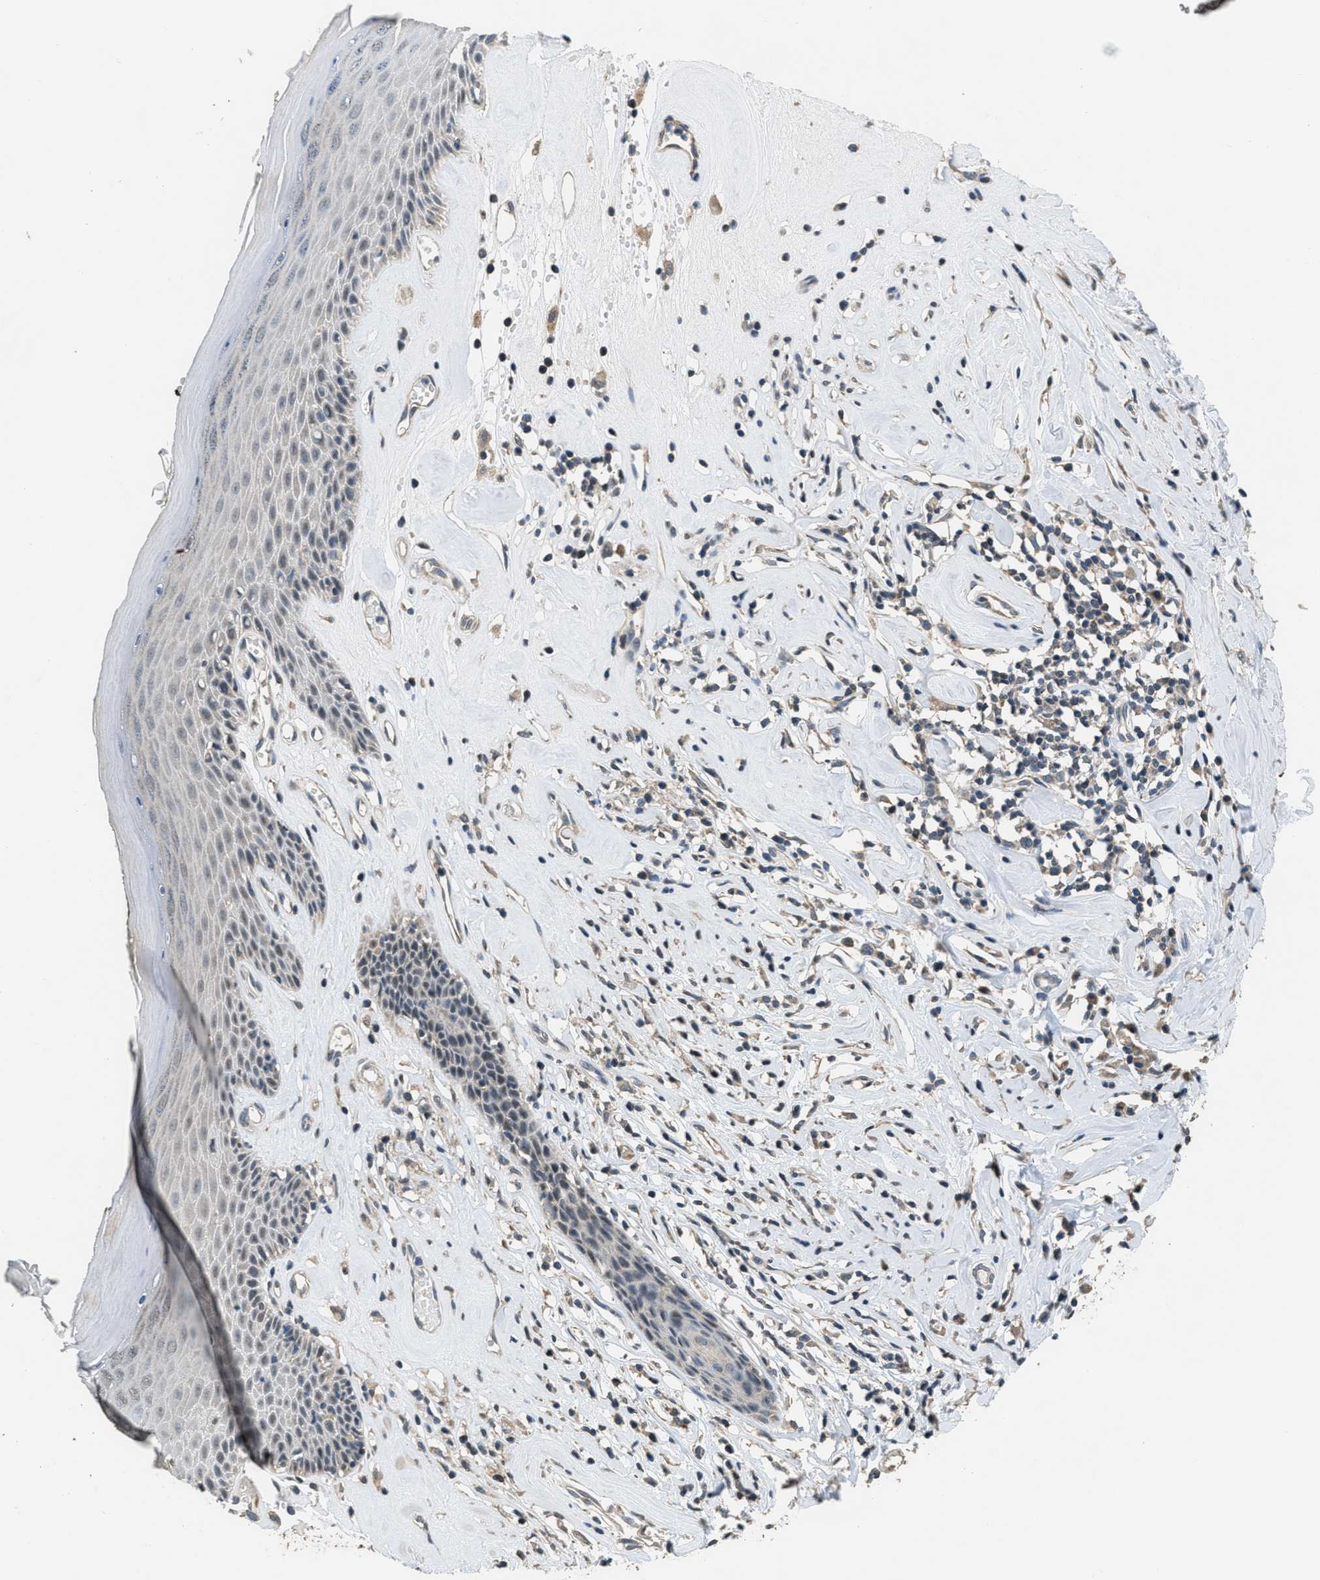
{"staining": {"intensity": "weak", "quantity": "<25%", "location": "nuclear"}, "tissue": "skin", "cell_type": "Epidermal cells", "image_type": "normal", "snomed": [{"axis": "morphology", "description": "Normal tissue, NOS"}, {"axis": "morphology", "description": "Inflammation, NOS"}, {"axis": "topography", "description": "Vulva"}], "caption": "Immunohistochemistry photomicrograph of unremarkable skin: skin stained with DAB (3,3'-diaminobenzidine) displays no significant protein staining in epidermal cells. (DAB immunohistochemistry visualized using brightfield microscopy, high magnification).", "gene": "NAT1", "patient": {"sex": "female", "age": 84}}